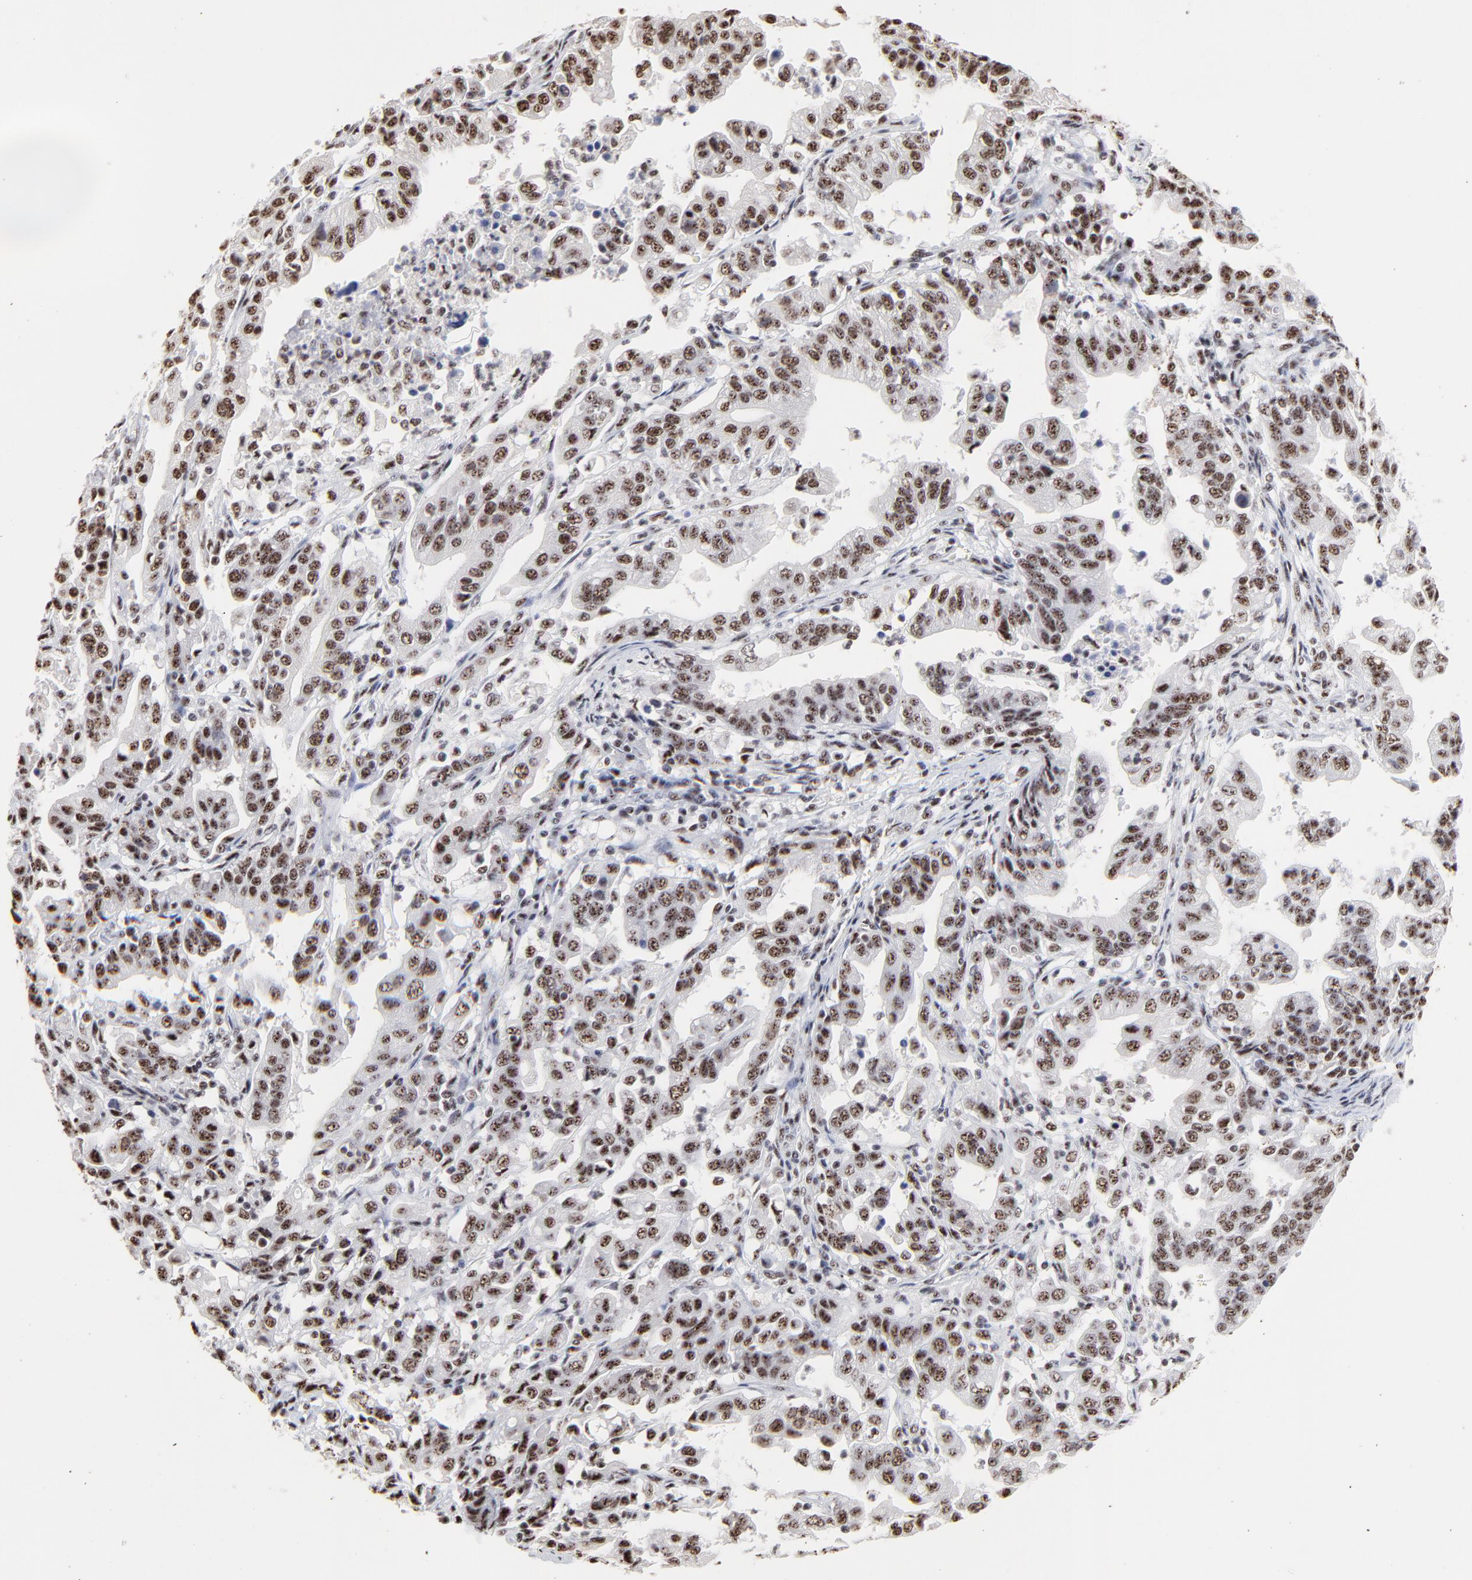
{"staining": {"intensity": "weak", "quantity": ">75%", "location": "nuclear"}, "tissue": "stomach cancer", "cell_type": "Tumor cells", "image_type": "cancer", "snomed": [{"axis": "morphology", "description": "Adenocarcinoma, NOS"}, {"axis": "topography", "description": "Stomach, upper"}], "caption": "Immunohistochemistry (DAB (3,3'-diaminobenzidine)) staining of stomach cancer demonstrates weak nuclear protein staining in about >75% of tumor cells. (DAB = brown stain, brightfield microscopy at high magnification).", "gene": "MBD4", "patient": {"sex": "female", "age": 50}}